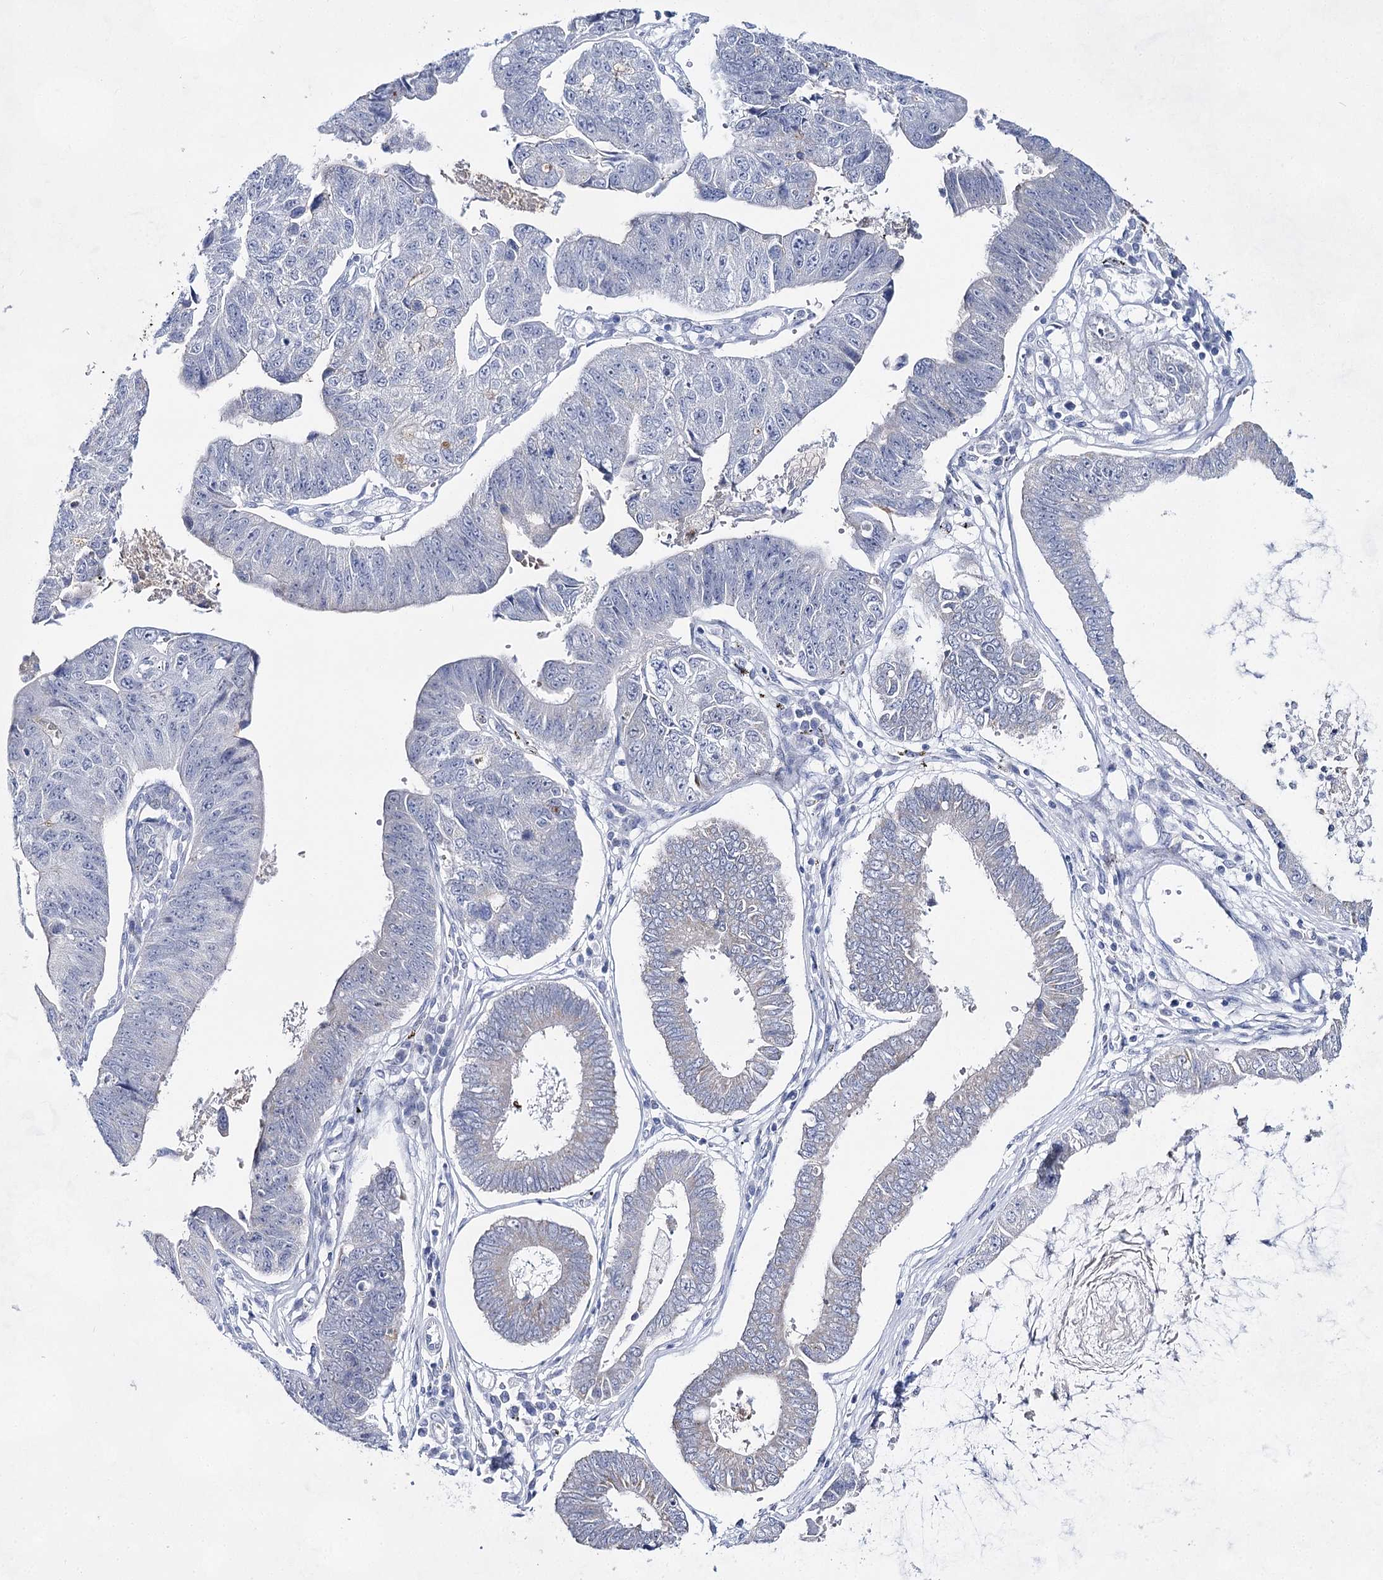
{"staining": {"intensity": "negative", "quantity": "none", "location": "none"}, "tissue": "stomach cancer", "cell_type": "Tumor cells", "image_type": "cancer", "snomed": [{"axis": "morphology", "description": "Adenocarcinoma, NOS"}, {"axis": "topography", "description": "Stomach"}], "caption": "This is an immunohistochemistry photomicrograph of human adenocarcinoma (stomach). There is no expression in tumor cells.", "gene": "BPHL", "patient": {"sex": "male", "age": 59}}